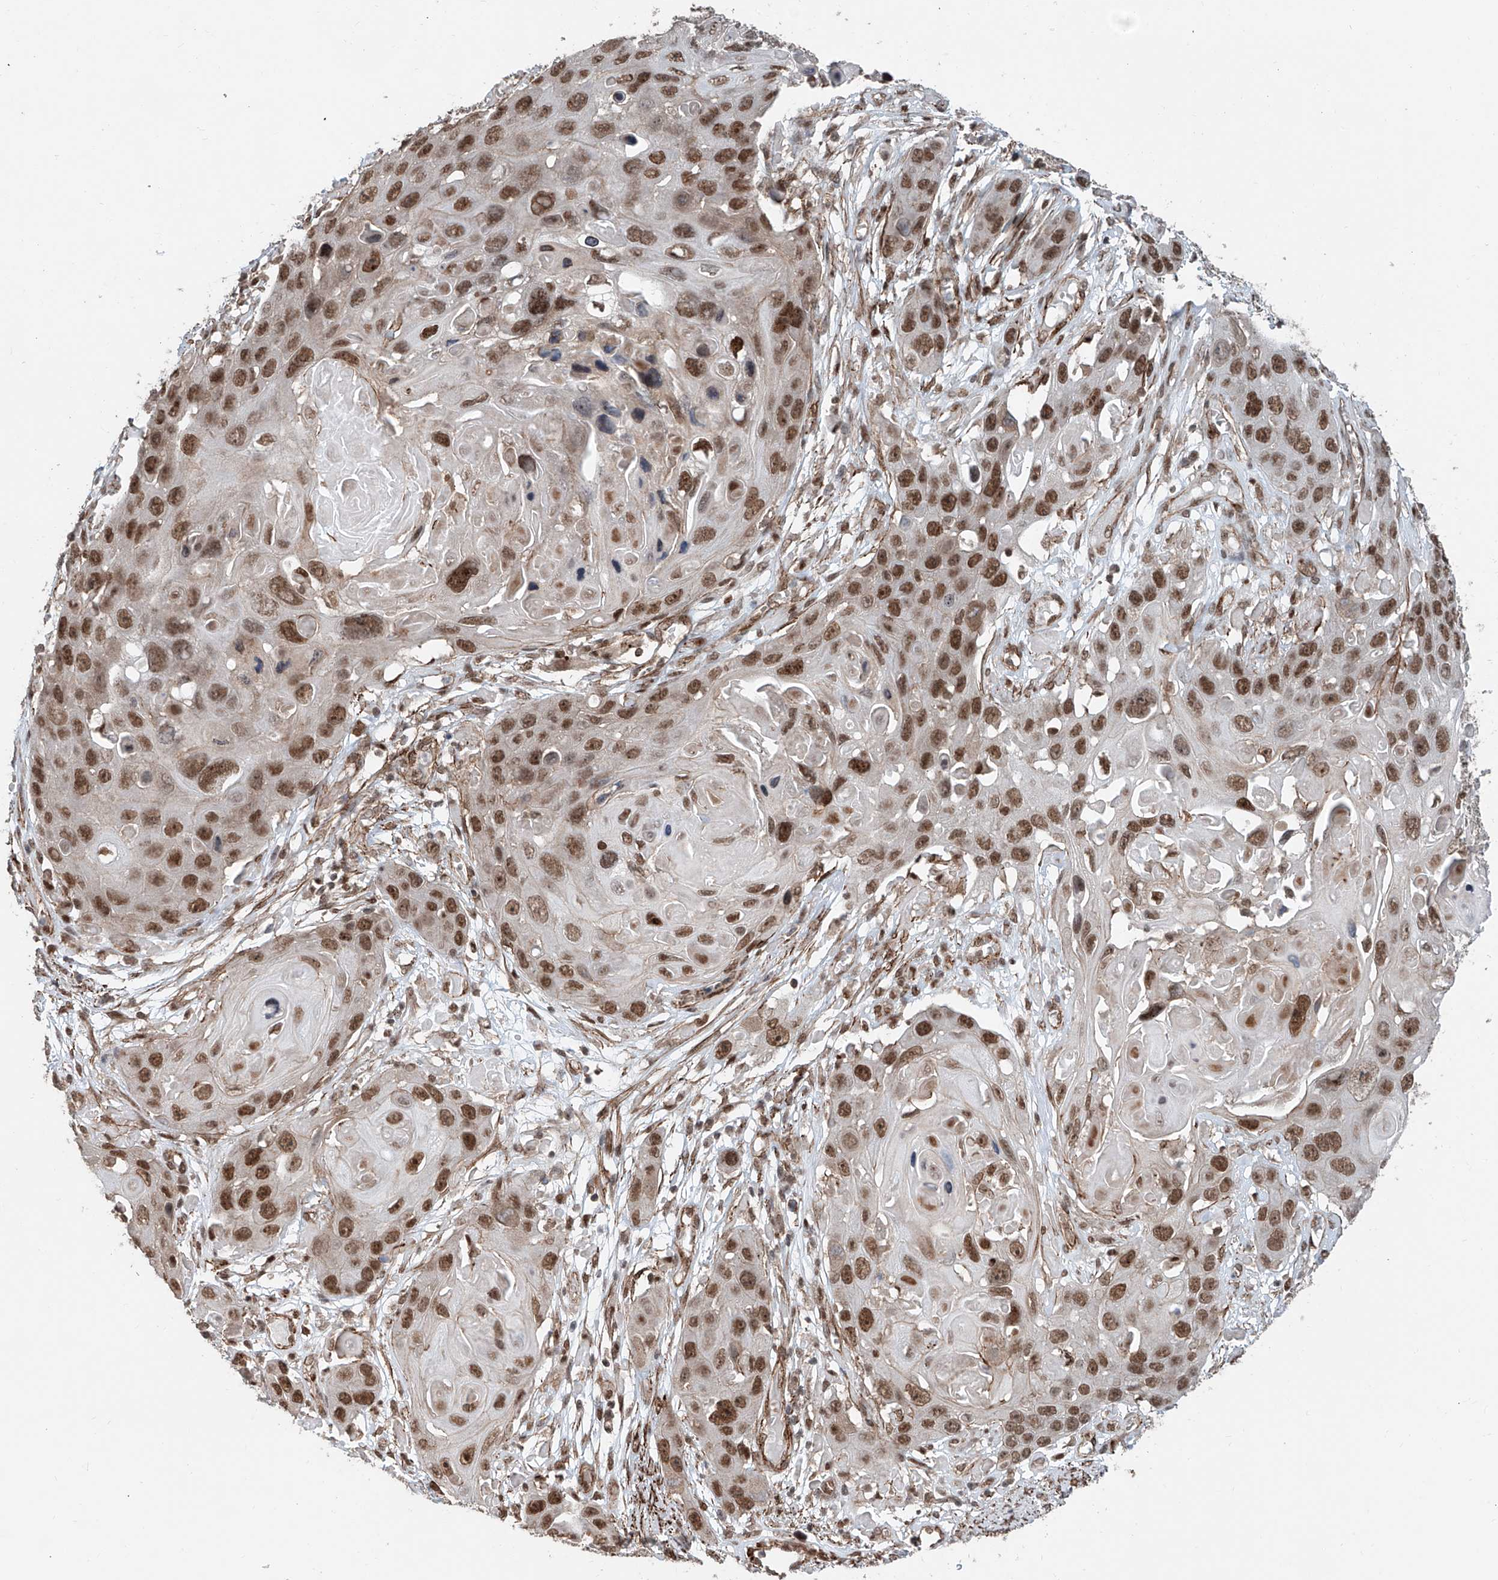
{"staining": {"intensity": "strong", "quantity": ">75%", "location": "nuclear"}, "tissue": "skin cancer", "cell_type": "Tumor cells", "image_type": "cancer", "snomed": [{"axis": "morphology", "description": "Squamous cell carcinoma, NOS"}, {"axis": "topography", "description": "Skin"}], "caption": "Skin cancer was stained to show a protein in brown. There is high levels of strong nuclear expression in approximately >75% of tumor cells. (DAB (3,3'-diaminobenzidine) IHC with brightfield microscopy, high magnification).", "gene": "SDE2", "patient": {"sex": "male", "age": 55}}